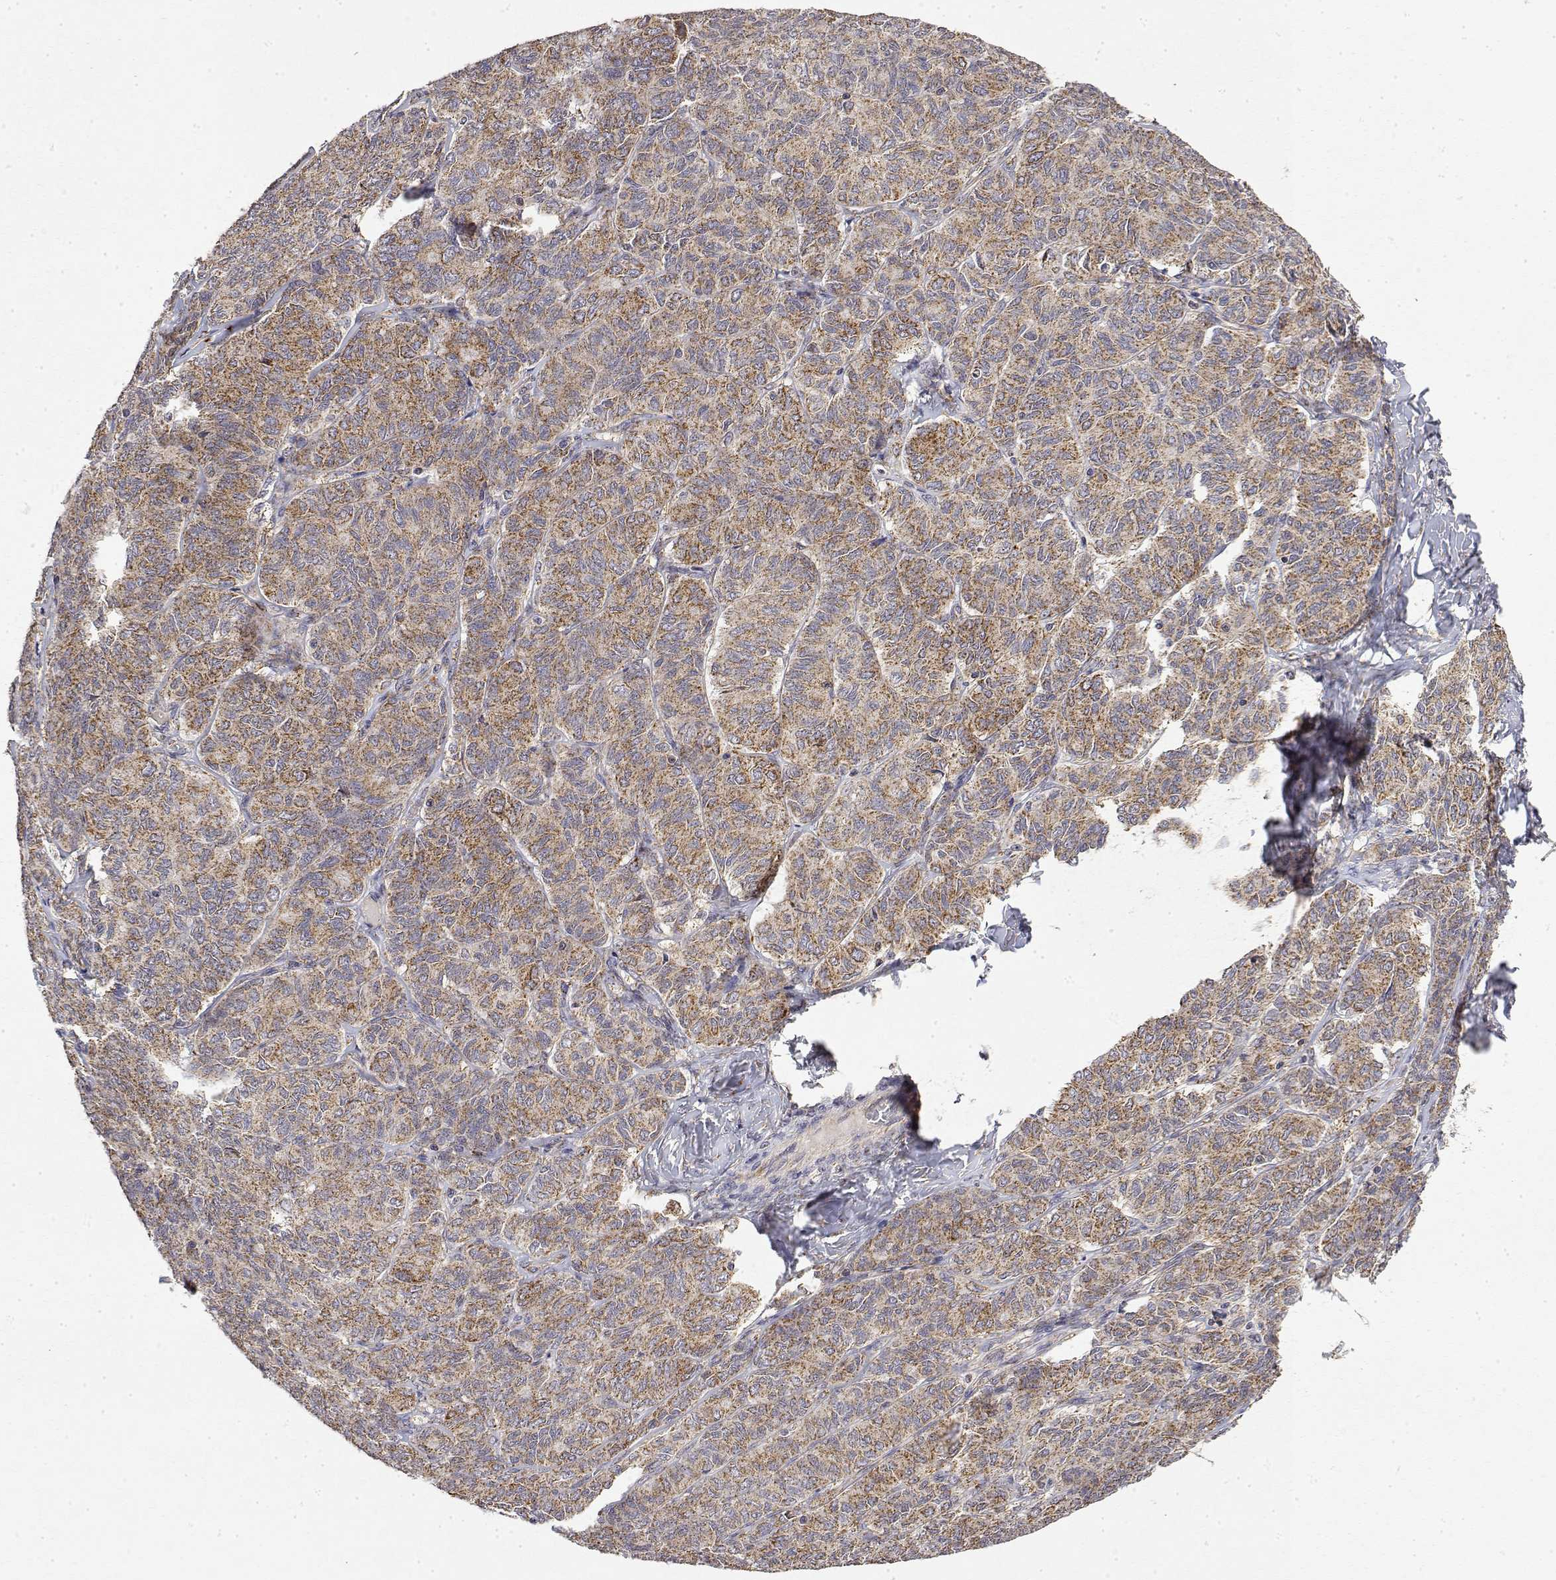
{"staining": {"intensity": "moderate", "quantity": ">75%", "location": "cytoplasmic/membranous"}, "tissue": "ovarian cancer", "cell_type": "Tumor cells", "image_type": "cancer", "snomed": [{"axis": "morphology", "description": "Carcinoma, endometroid"}, {"axis": "topography", "description": "Ovary"}], "caption": "The histopathology image demonstrates staining of ovarian cancer (endometroid carcinoma), revealing moderate cytoplasmic/membranous protein staining (brown color) within tumor cells.", "gene": "GADD45GIP1", "patient": {"sex": "female", "age": 80}}